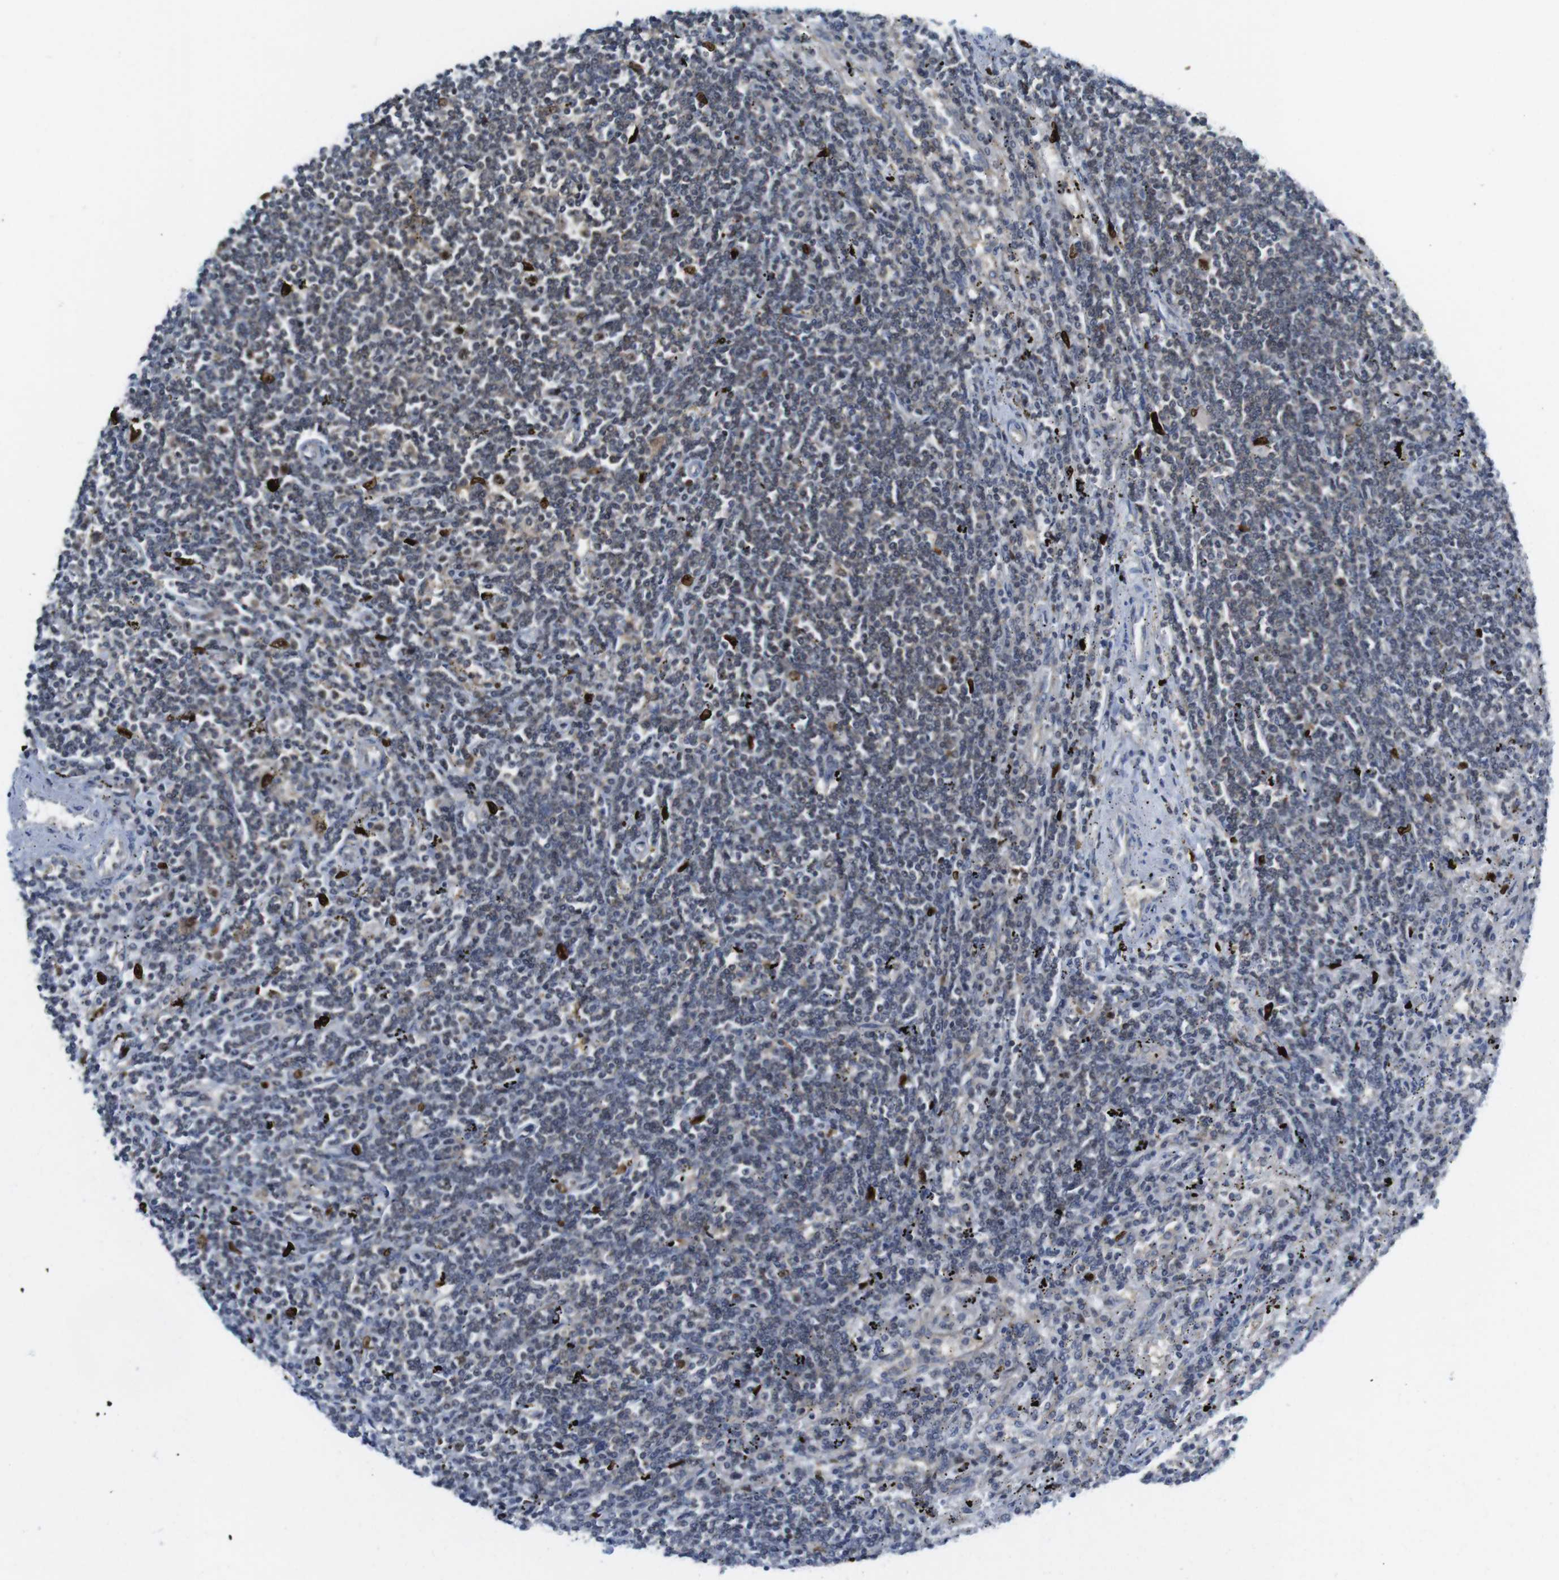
{"staining": {"intensity": "weak", "quantity": "<25%", "location": "cytoplasmic/membranous"}, "tissue": "lymphoma", "cell_type": "Tumor cells", "image_type": "cancer", "snomed": [{"axis": "morphology", "description": "Malignant lymphoma, non-Hodgkin's type, Low grade"}, {"axis": "topography", "description": "Spleen"}], "caption": "Immunohistochemistry (IHC) histopathology image of human low-grade malignant lymphoma, non-Hodgkin's type stained for a protein (brown), which shows no positivity in tumor cells.", "gene": "RCC1", "patient": {"sex": "male", "age": 76}}